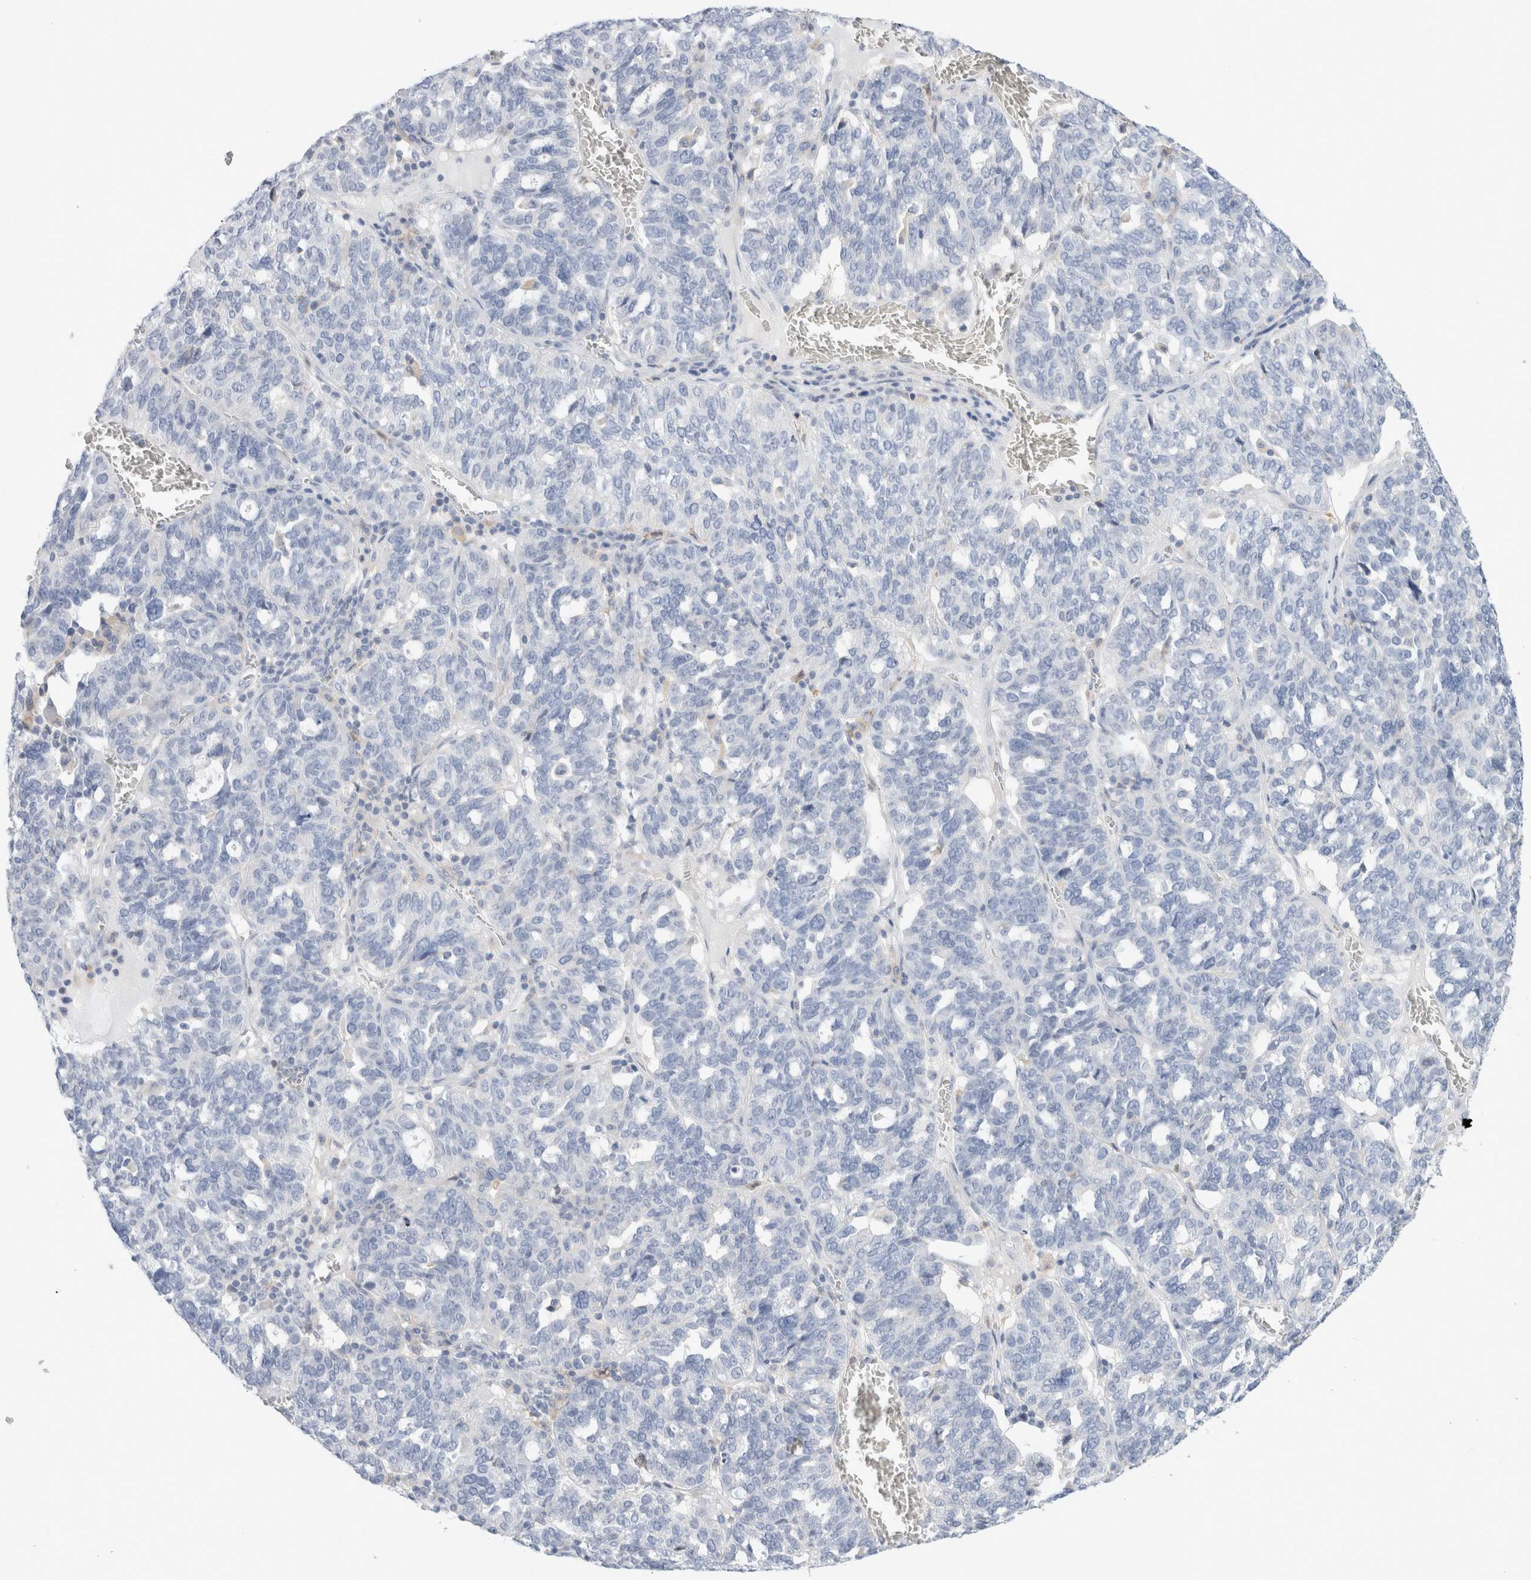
{"staining": {"intensity": "negative", "quantity": "none", "location": "none"}, "tissue": "ovarian cancer", "cell_type": "Tumor cells", "image_type": "cancer", "snomed": [{"axis": "morphology", "description": "Cystadenocarcinoma, serous, NOS"}, {"axis": "topography", "description": "Ovary"}], "caption": "Photomicrograph shows no protein expression in tumor cells of ovarian serous cystadenocarcinoma tissue.", "gene": "ADAM30", "patient": {"sex": "female", "age": 59}}